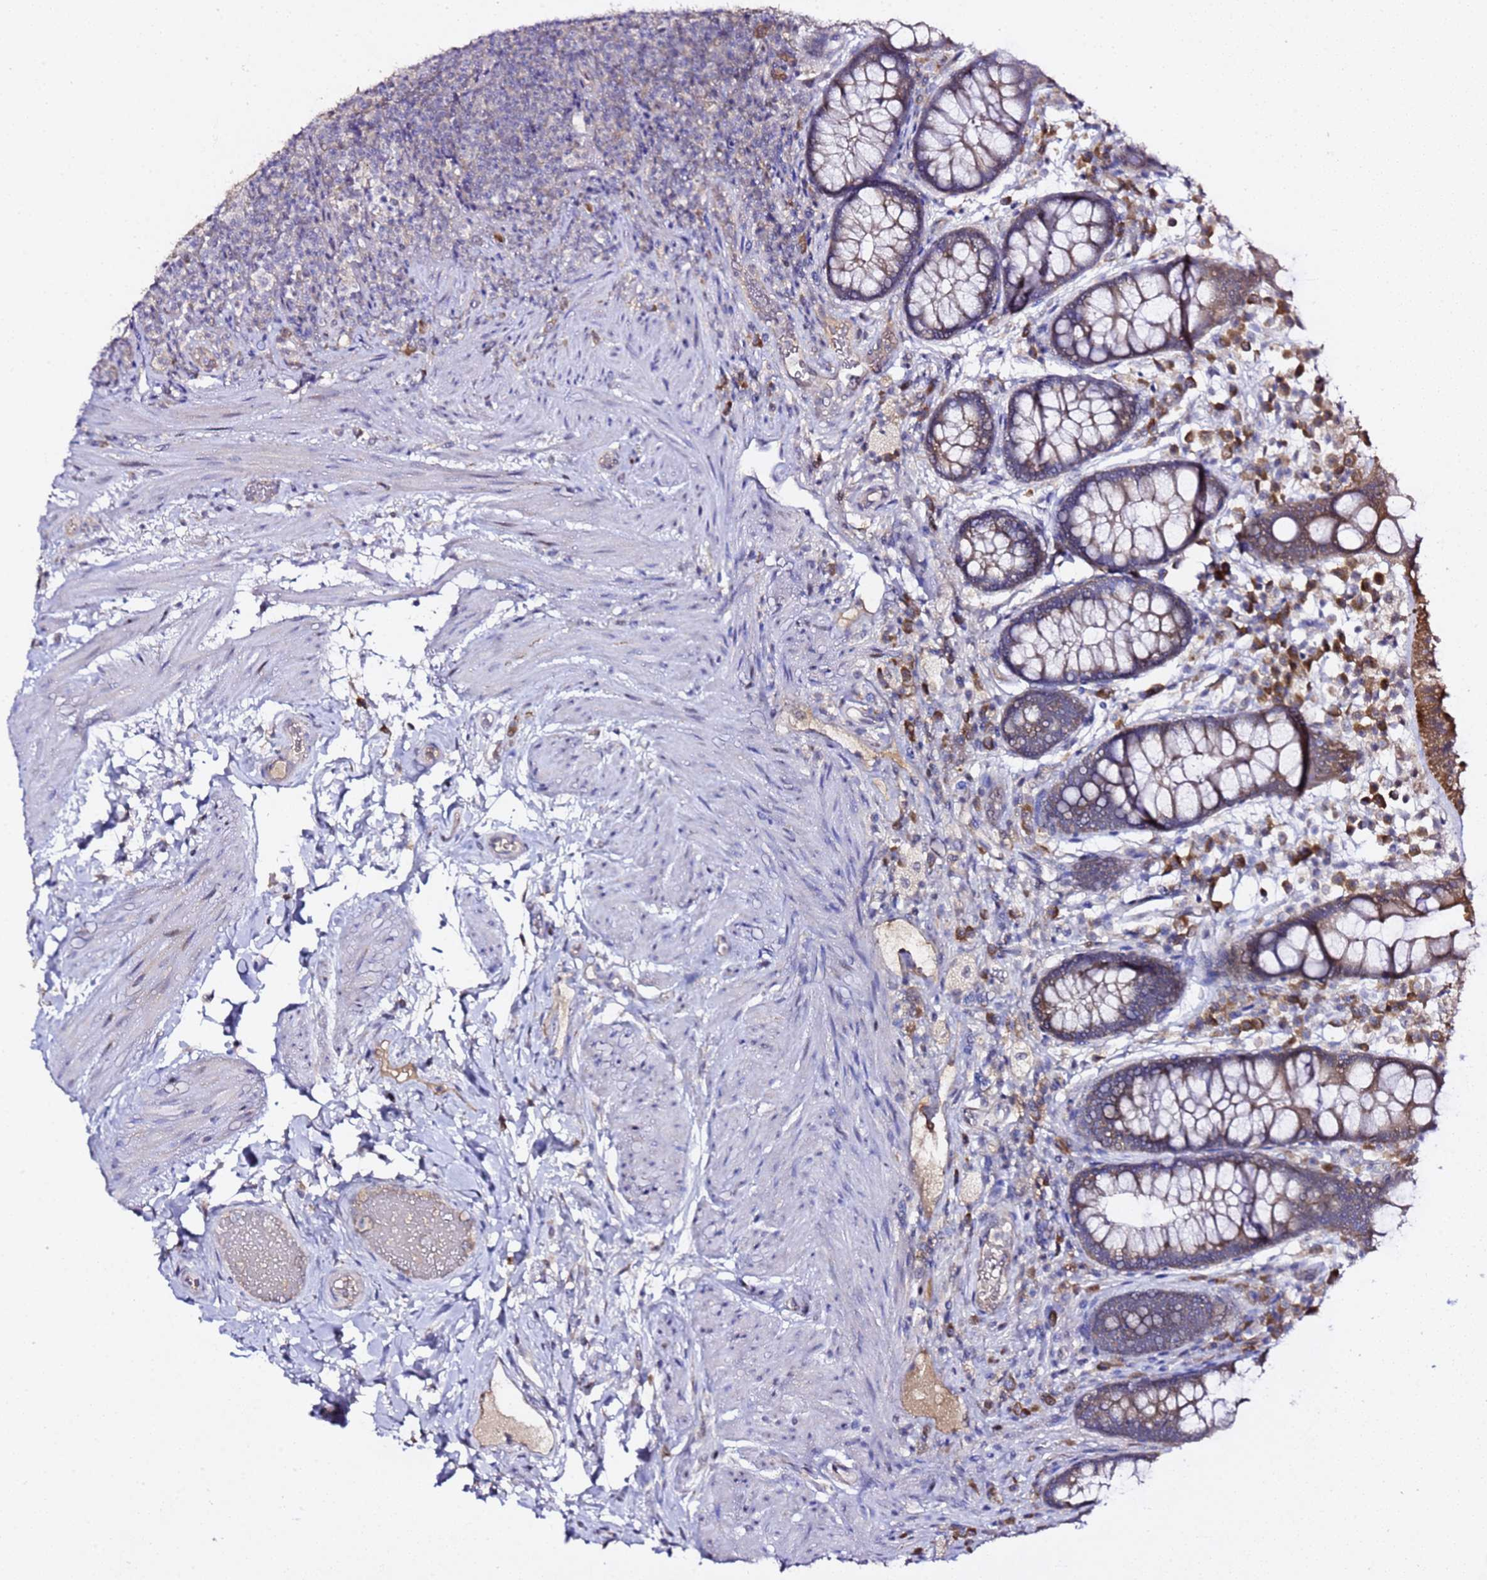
{"staining": {"intensity": "strong", "quantity": "<25%", "location": "cytoplasmic/membranous"}, "tissue": "rectum", "cell_type": "Glandular cells", "image_type": "normal", "snomed": [{"axis": "morphology", "description": "Normal tissue, NOS"}, {"axis": "topography", "description": "Rectum"}, {"axis": "topography", "description": "Peripheral nerve tissue"}], "caption": "Rectum stained for a protein reveals strong cytoplasmic/membranous positivity in glandular cells. Ihc stains the protein of interest in brown and the nuclei are stained blue.", "gene": "ALG3", "patient": {"sex": "female", "age": 69}}